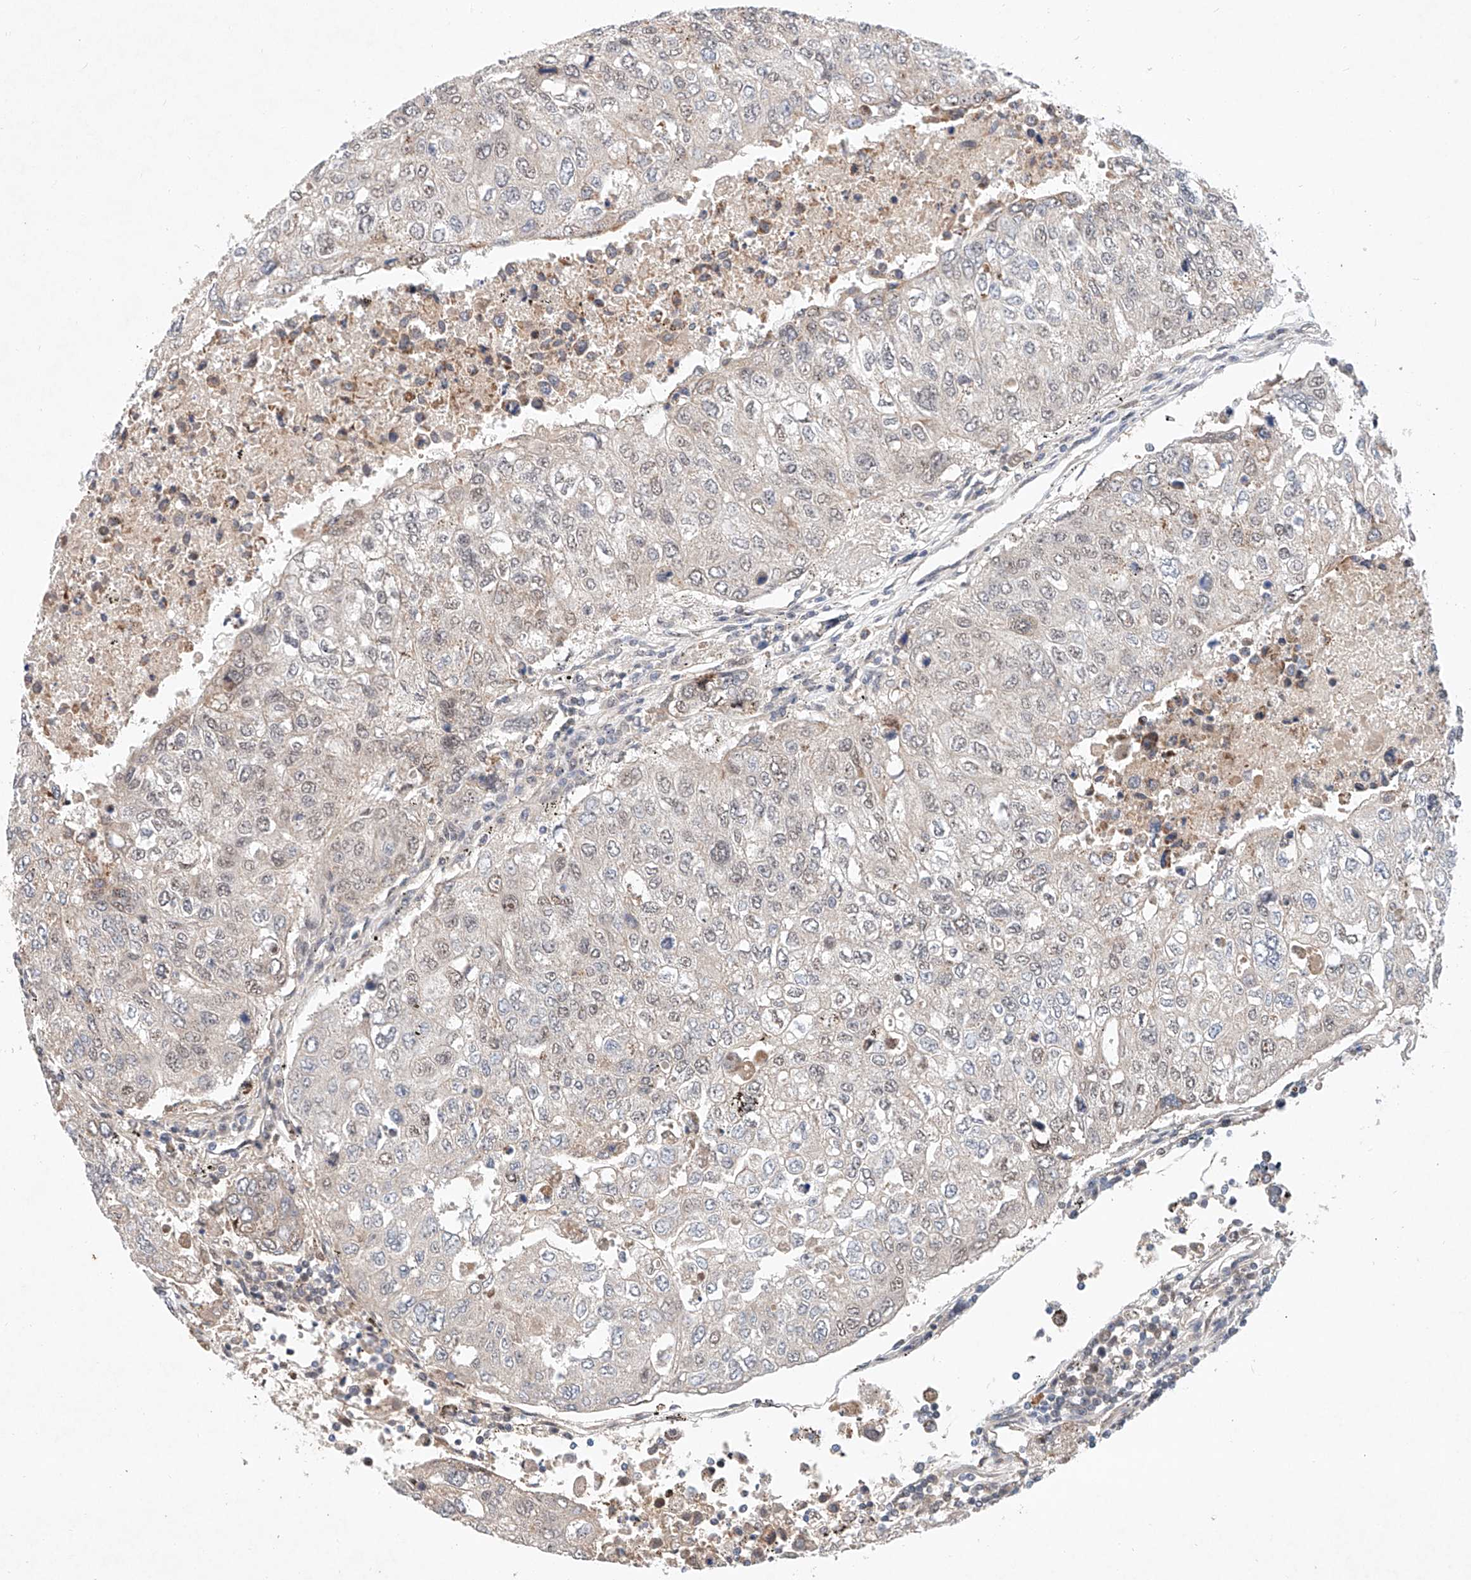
{"staining": {"intensity": "negative", "quantity": "none", "location": "none"}, "tissue": "urothelial cancer", "cell_type": "Tumor cells", "image_type": "cancer", "snomed": [{"axis": "morphology", "description": "Urothelial carcinoma, High grade"}, {"axis": "topography", "description": "Lymph node"}, {"axis": "topography", "description": "Urinary bladder"}], "caption": "The image shows no staining of tumor cells in urothelial cancer. Brightfield microscopy of IHC stained with DAB (3,3'-diaminobenzidine) (brown) and hematoxylin (blue), captured at high magnification.", "gene": "FASTK", "patient": {"sex": "male", "age": 51}}